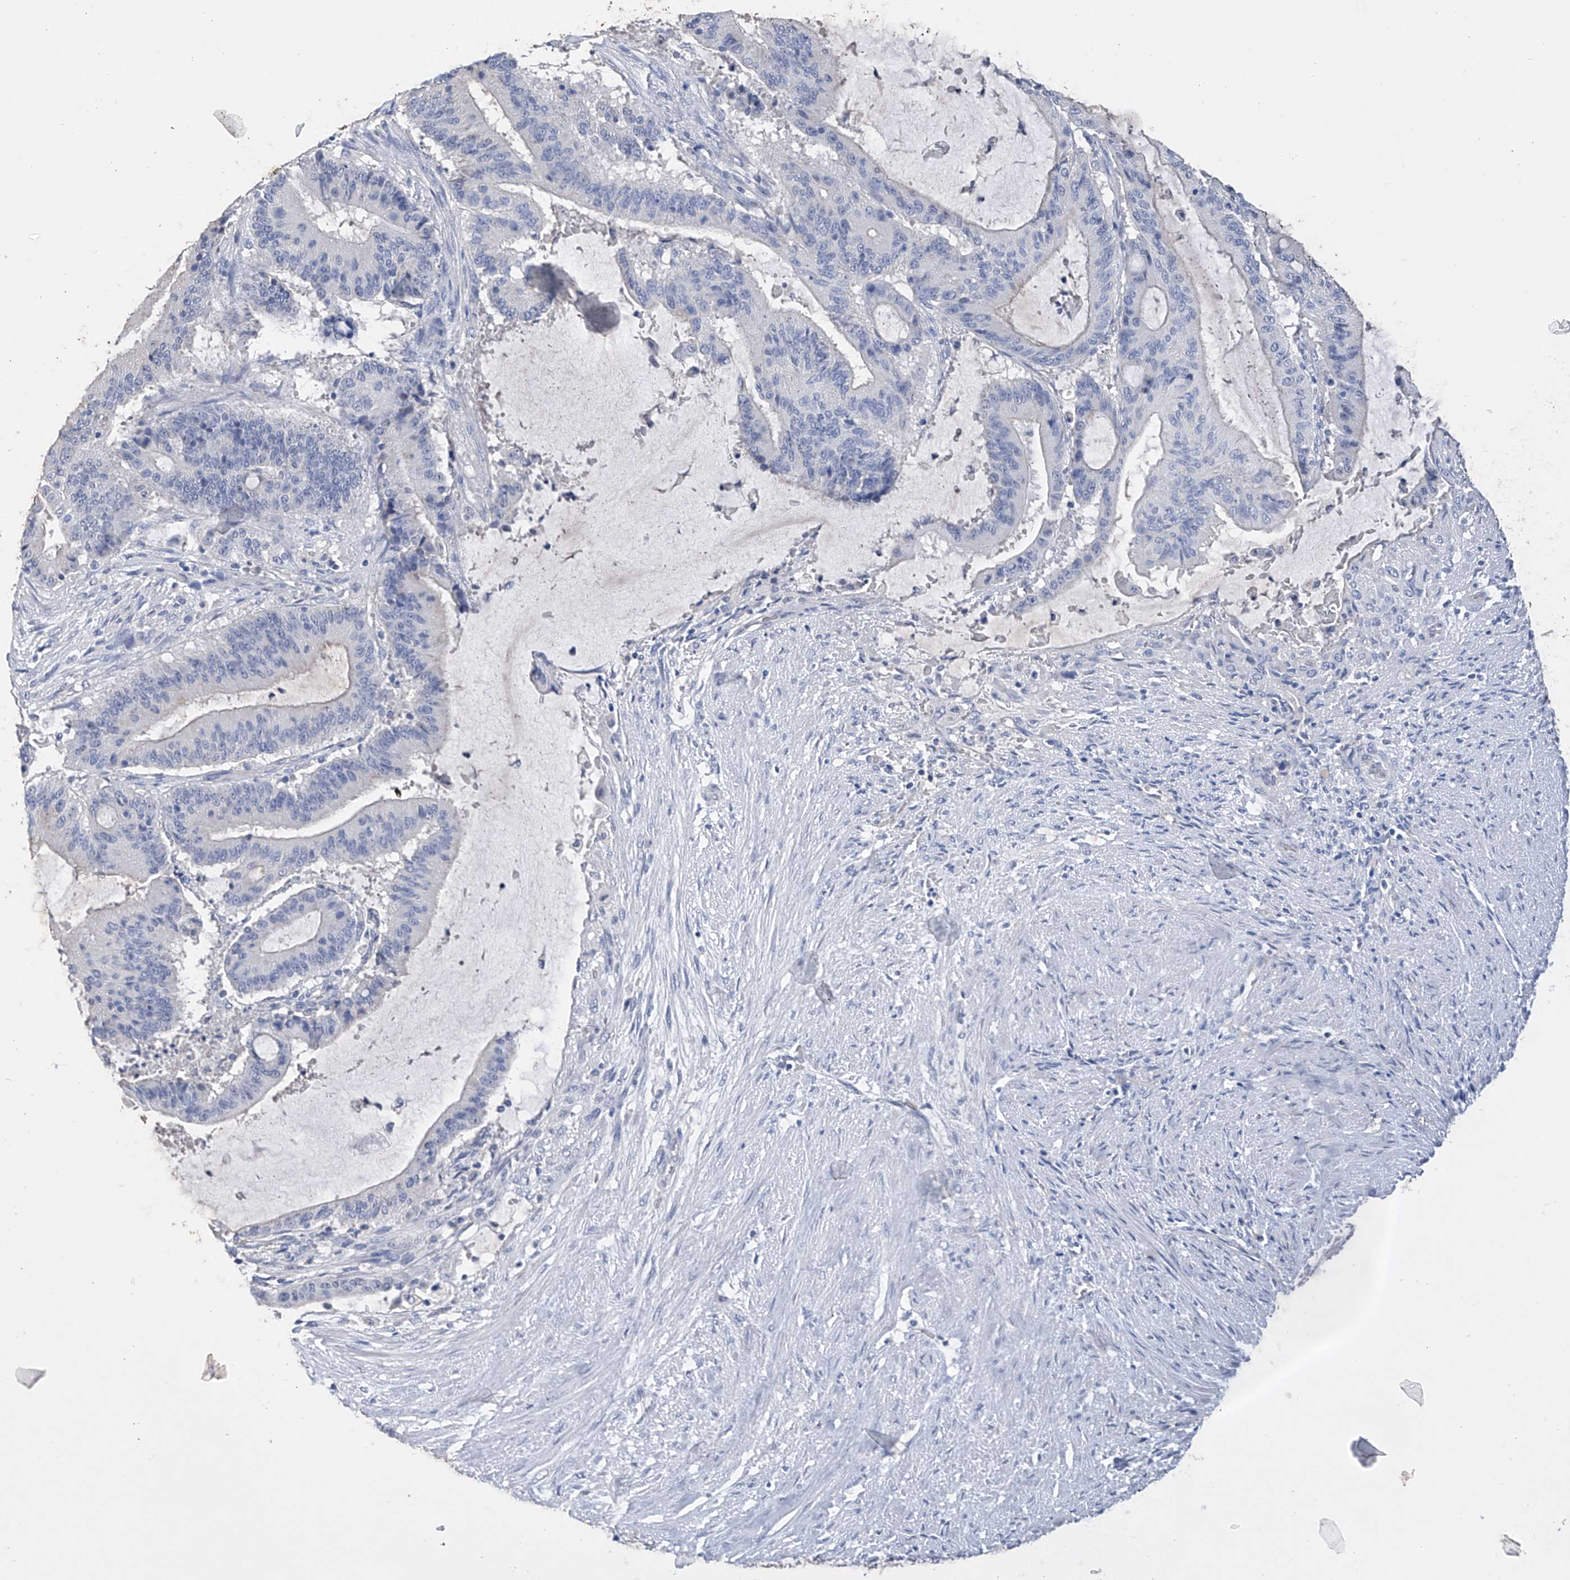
{"staining": {"intensity": "negative", "quantity": "none", "location": "none"}, "tissue": "liver cancer", "cell_type": "Tumor cells", "image_type": "cancer", "snomed": [{"axis": "morphology", "description": "Normal tissue, NOS"}, {"axis": "morphology", "description": "Cholangiocarcinoma"}, {"axis": "topography", "description": "Liver"}, {"axis": "topography", "description": "Peripheral nerve tissue"}], "caption": "Image shows no significant protein positivity in tumor cells of liver cholangiocarcinoma.", "gene": "ADRA1A", "patient": {"sex": "female", "age": 73}}